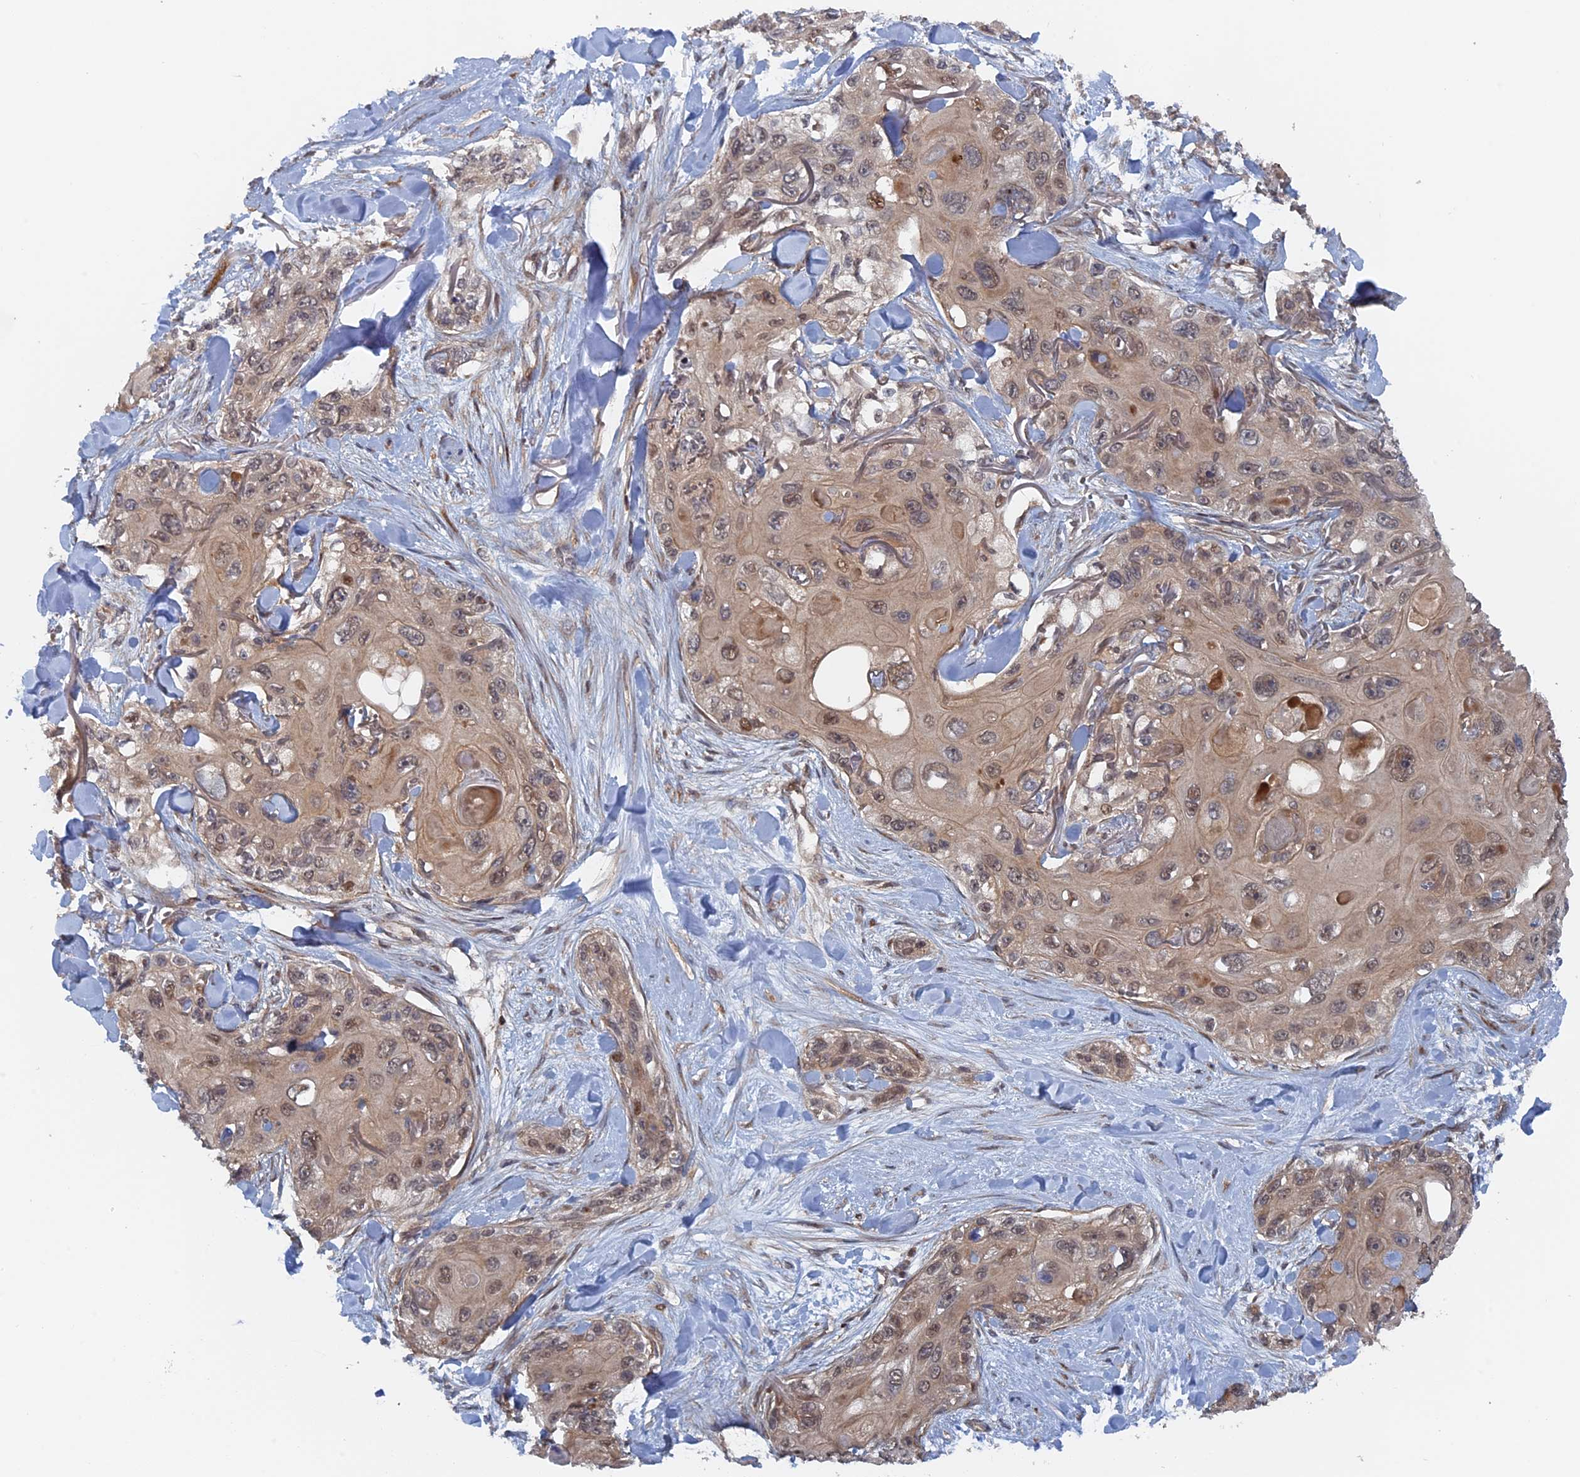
{"staining": {"intensity": "weak", "quantity": ">75%", "location": "cytoplasmic/membranous,nuclear"}, "tissue": "skin cancer", "cell_type": "Tumor cells", "image_type": "cancer", "snomed": [{"axis": "morphology", "description": "Normal tissue, NOS"}, {"axis": "morphology", "description": "Squamous cell carcinoma, NOS"}, {"axis": "topography", "description": "Skin"}], "caption": "About >75% of tumor cells in squamous cell carcinoma (skin) exhibit weak cytoplasmic/membranous and nuclear protein expression as visualized by brown immunohistochemical staining.", "gene": "ELOVL6", "patient": {"sex": "male", "age": 72}}